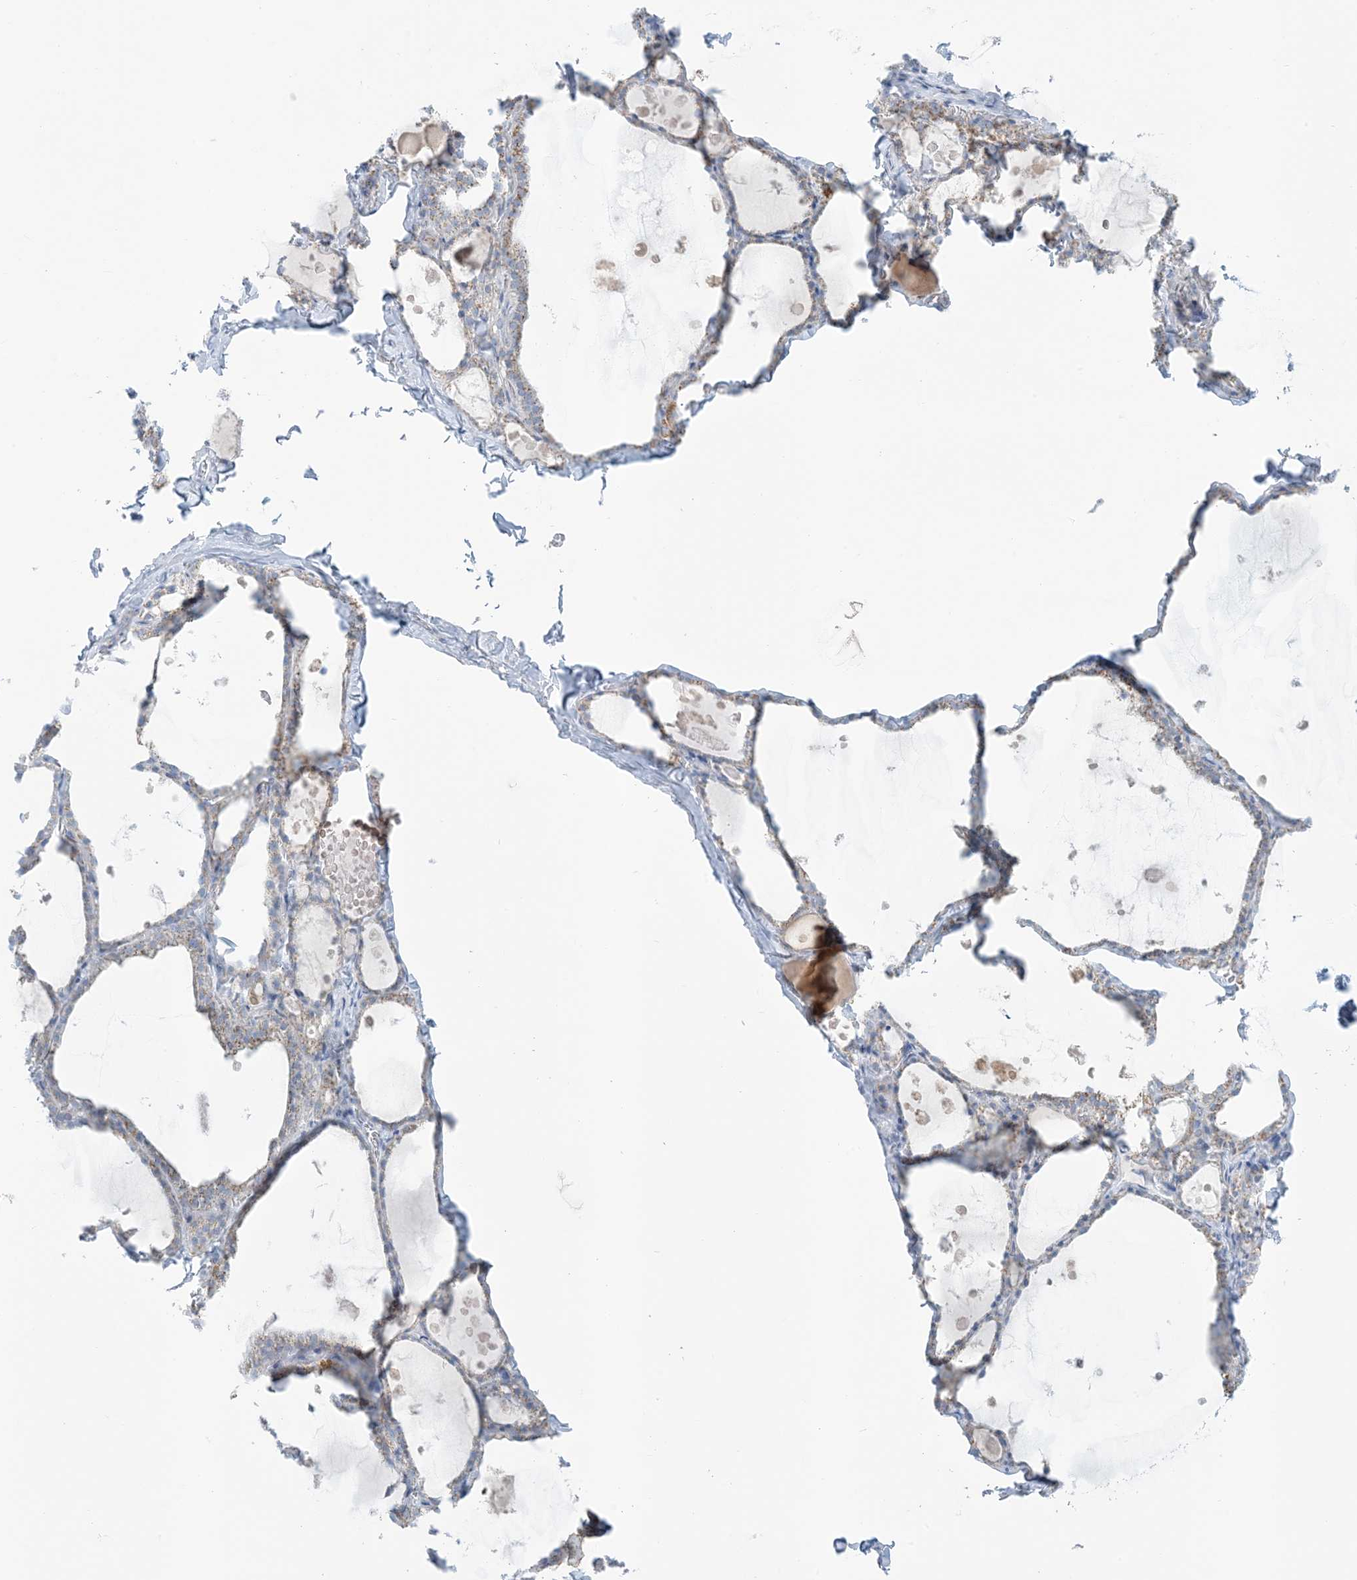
{"staining": {"intensity": "weak", "quantity": "25%-75%", "location": "cytoplasmic/membranous"}, "tissue": "thyroid gland", "cell_type": "Glandular cells", "image_type": "normal", "snomed": [{"axis": "morphology", "description": "Normal tissue, NOS"}, {"axis": "topography", "description": "Thyroid gland"}], "caption": "Protein expression analysis of benign thyroid gland exhibits weak cytoplasmic/membranous positivity in approximately 25%-75% of glandular cells.", "gene": "ZDHHC4", "patient": {"sex": "male", "age": 56}}